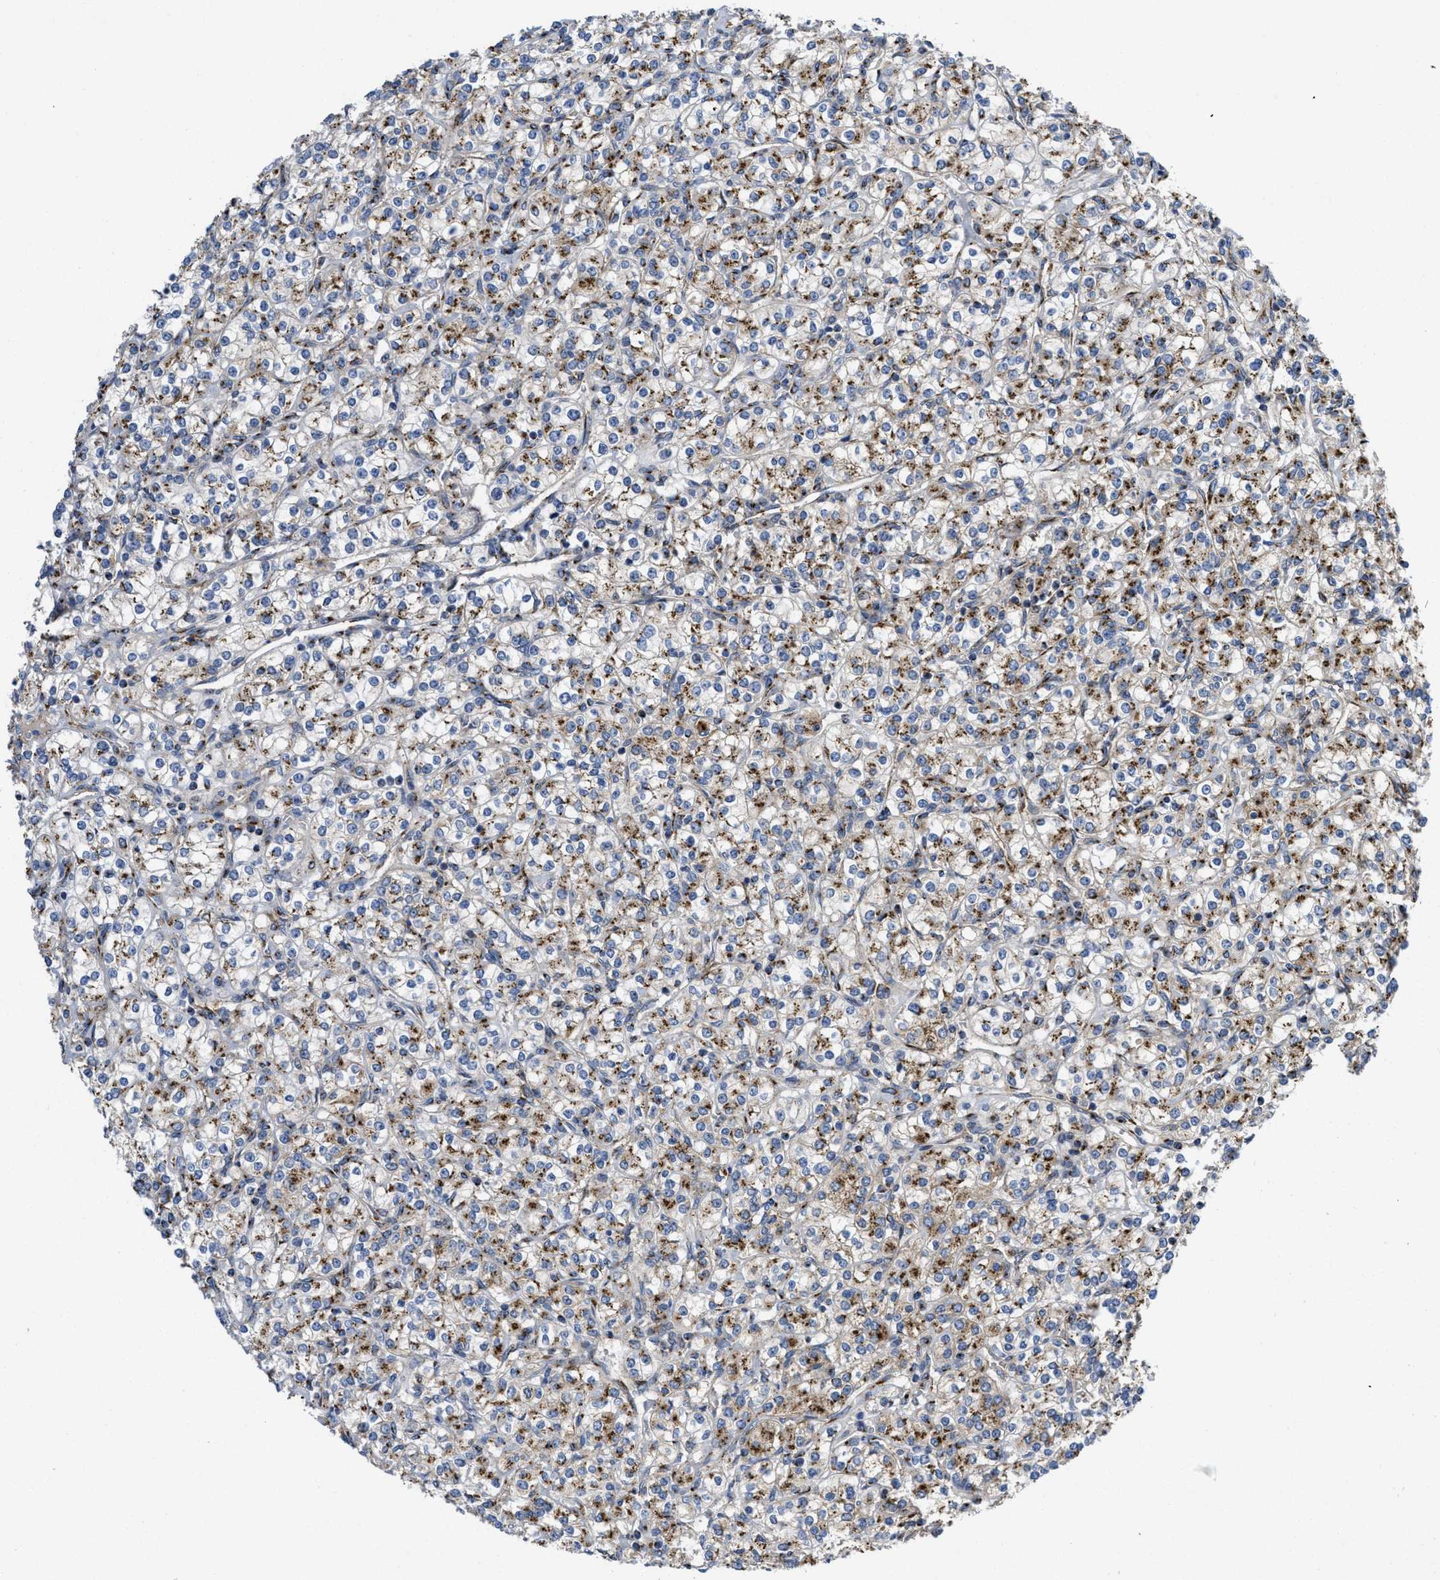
{"staining": {"intensity": "moderate", "quantity": "25%-75%", "location": "cytoplasmic/membranous"}, "tissue": "renal cancer", "cell_type": "Tumor cells", "image_type": "cancer", "snomed": [{"axis": "morphology", "description": "Adenocarcinoma, NOS"}, {"axis": "topography", "description": "Kidney"}], "caption": "Immunohistochemistry (DAB) staining of renal adenocarcinoma exhibits moderate cytoplasmic/membranous protein staining in approximately 25%-75% of tumor cells.", "gene": "ZNF70", "patient": {"sex": "male", "age": 77}}